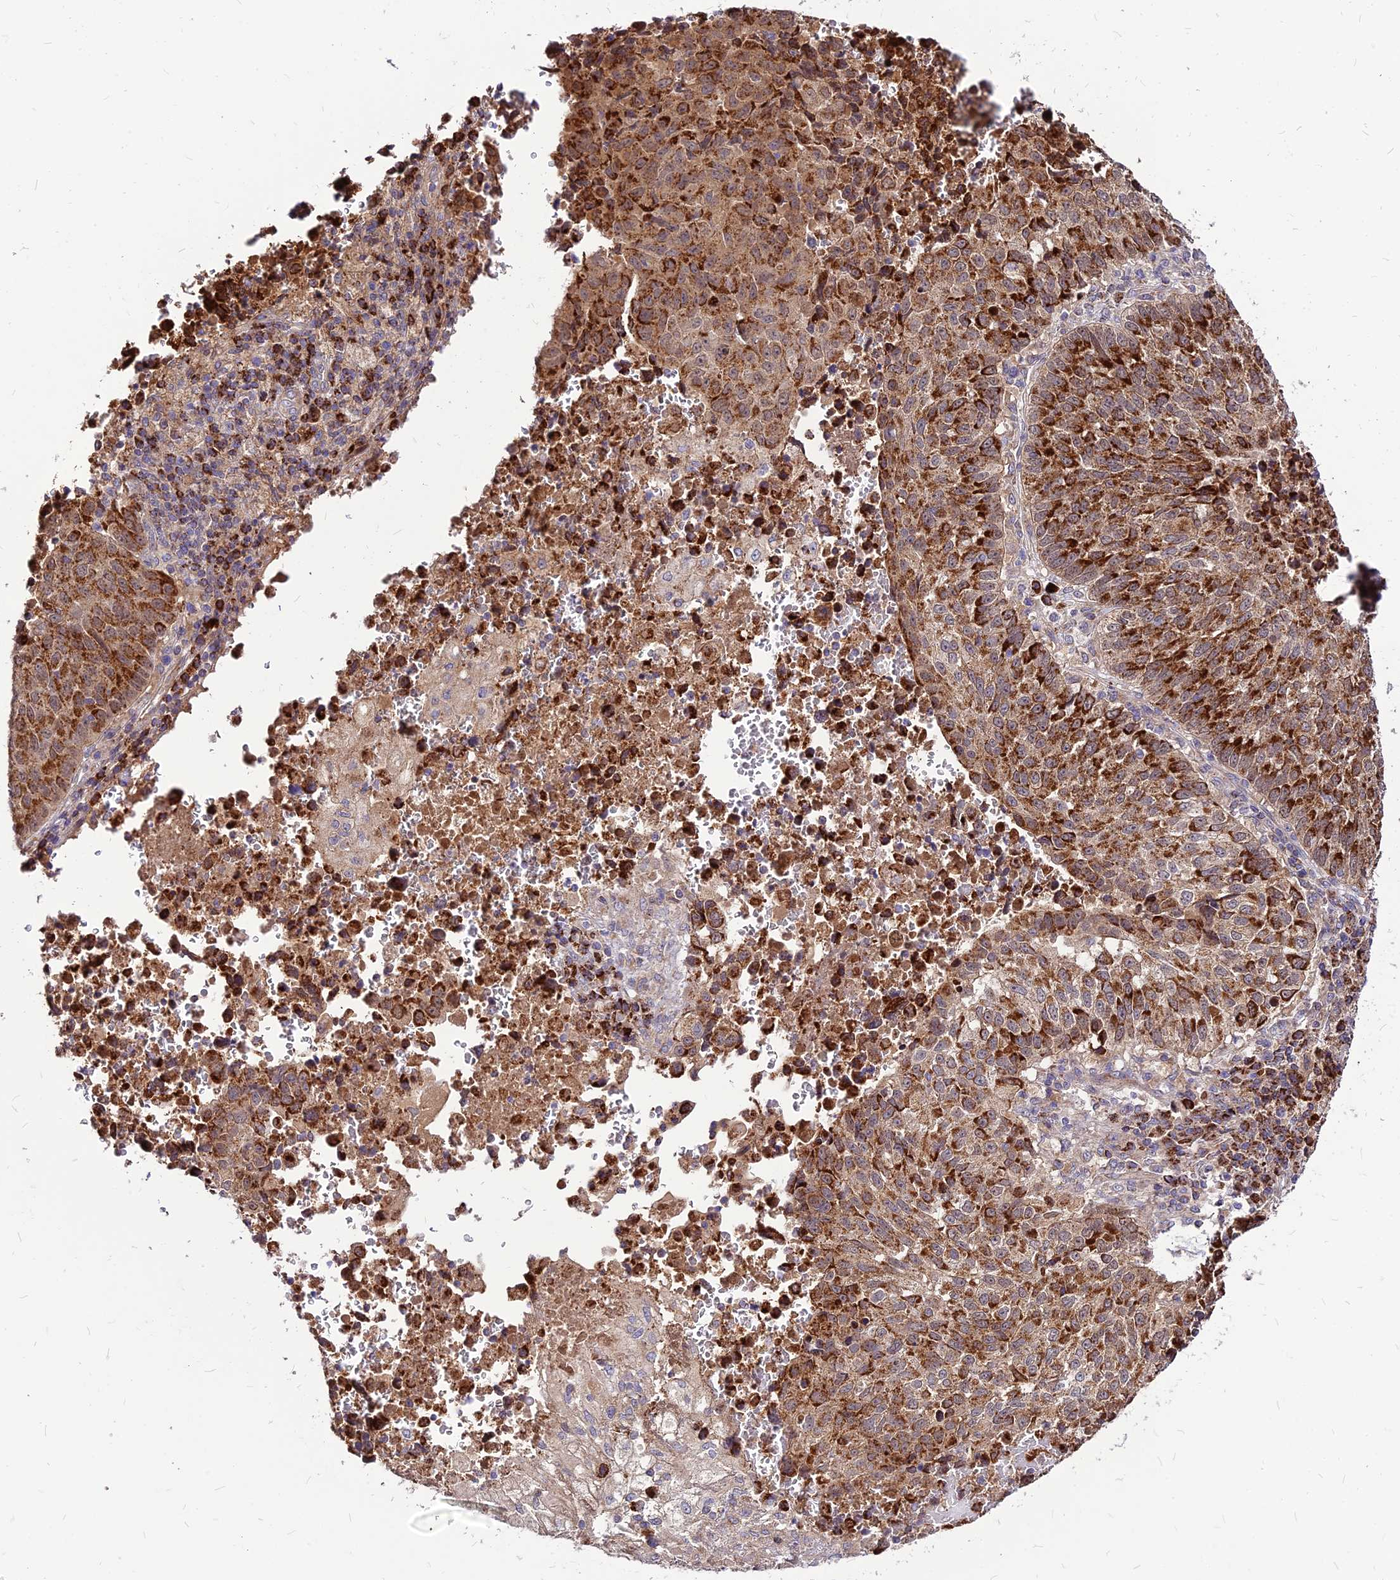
{"staining": {"intensity": "strong", "quantity": ">75%", "location": "cytoplasmic/membranous"}, "tissue": "lung cancer", "cell_type": "Tumor cells", "image_type": "cancer", "snomed": [{"axis": "morphology", "description": "Squamous cell carcinoma, NOS"}, {"axis": "topography", "description": "Lung"}], "caption": "Strong cytoplasmic/membranous protein expression is seen in approximately >75% of tumor cells in lung cancer. (DAB (3,3'-diaminobenzidine) IHC, brown staining for protein, blue staining for nuclei).", "gene": "ECI1", "patient": {"sex": "male", "age": 73}}